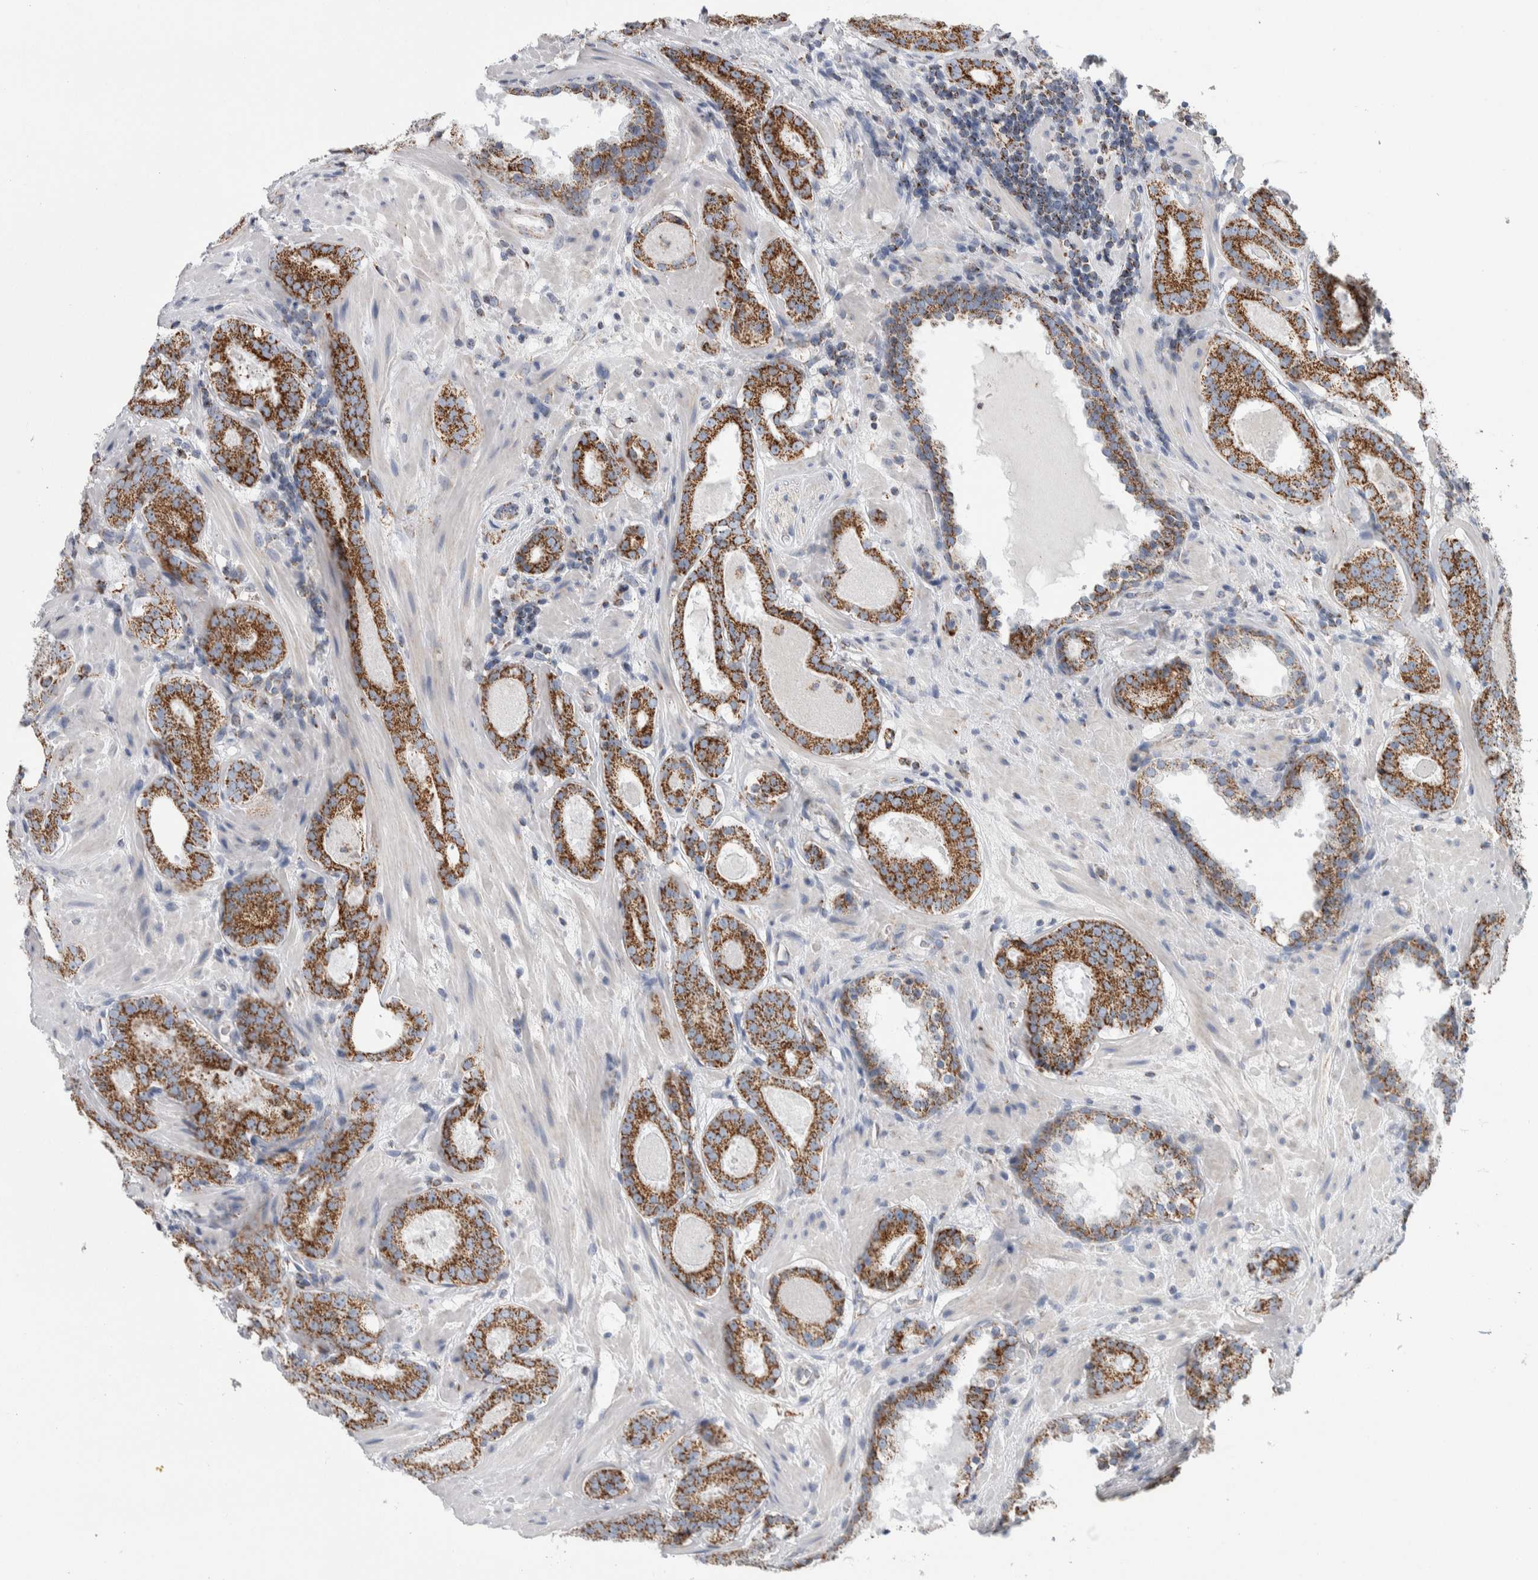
{"staining": {"intensity": "moderate", "quantity": ">75%", "location": "cytoplasmic/membranous"}, "tissue": "prostate cancer", "cell_type": "Tumor cells", "image_type": "cancer", "snomed": [{"axis": "morphology", "description": "Adenocarcinoma, Low grade"}, {"axis": "topography", "description": "Prostate"}], "caption": "Protein analysis of prostate cancer tissue reveals moderate cytoplasmic/membranous expression in approximately >75% of tumor cells.", "gene": "ETFA", "patient": {"sex": "male", "age": 69}}